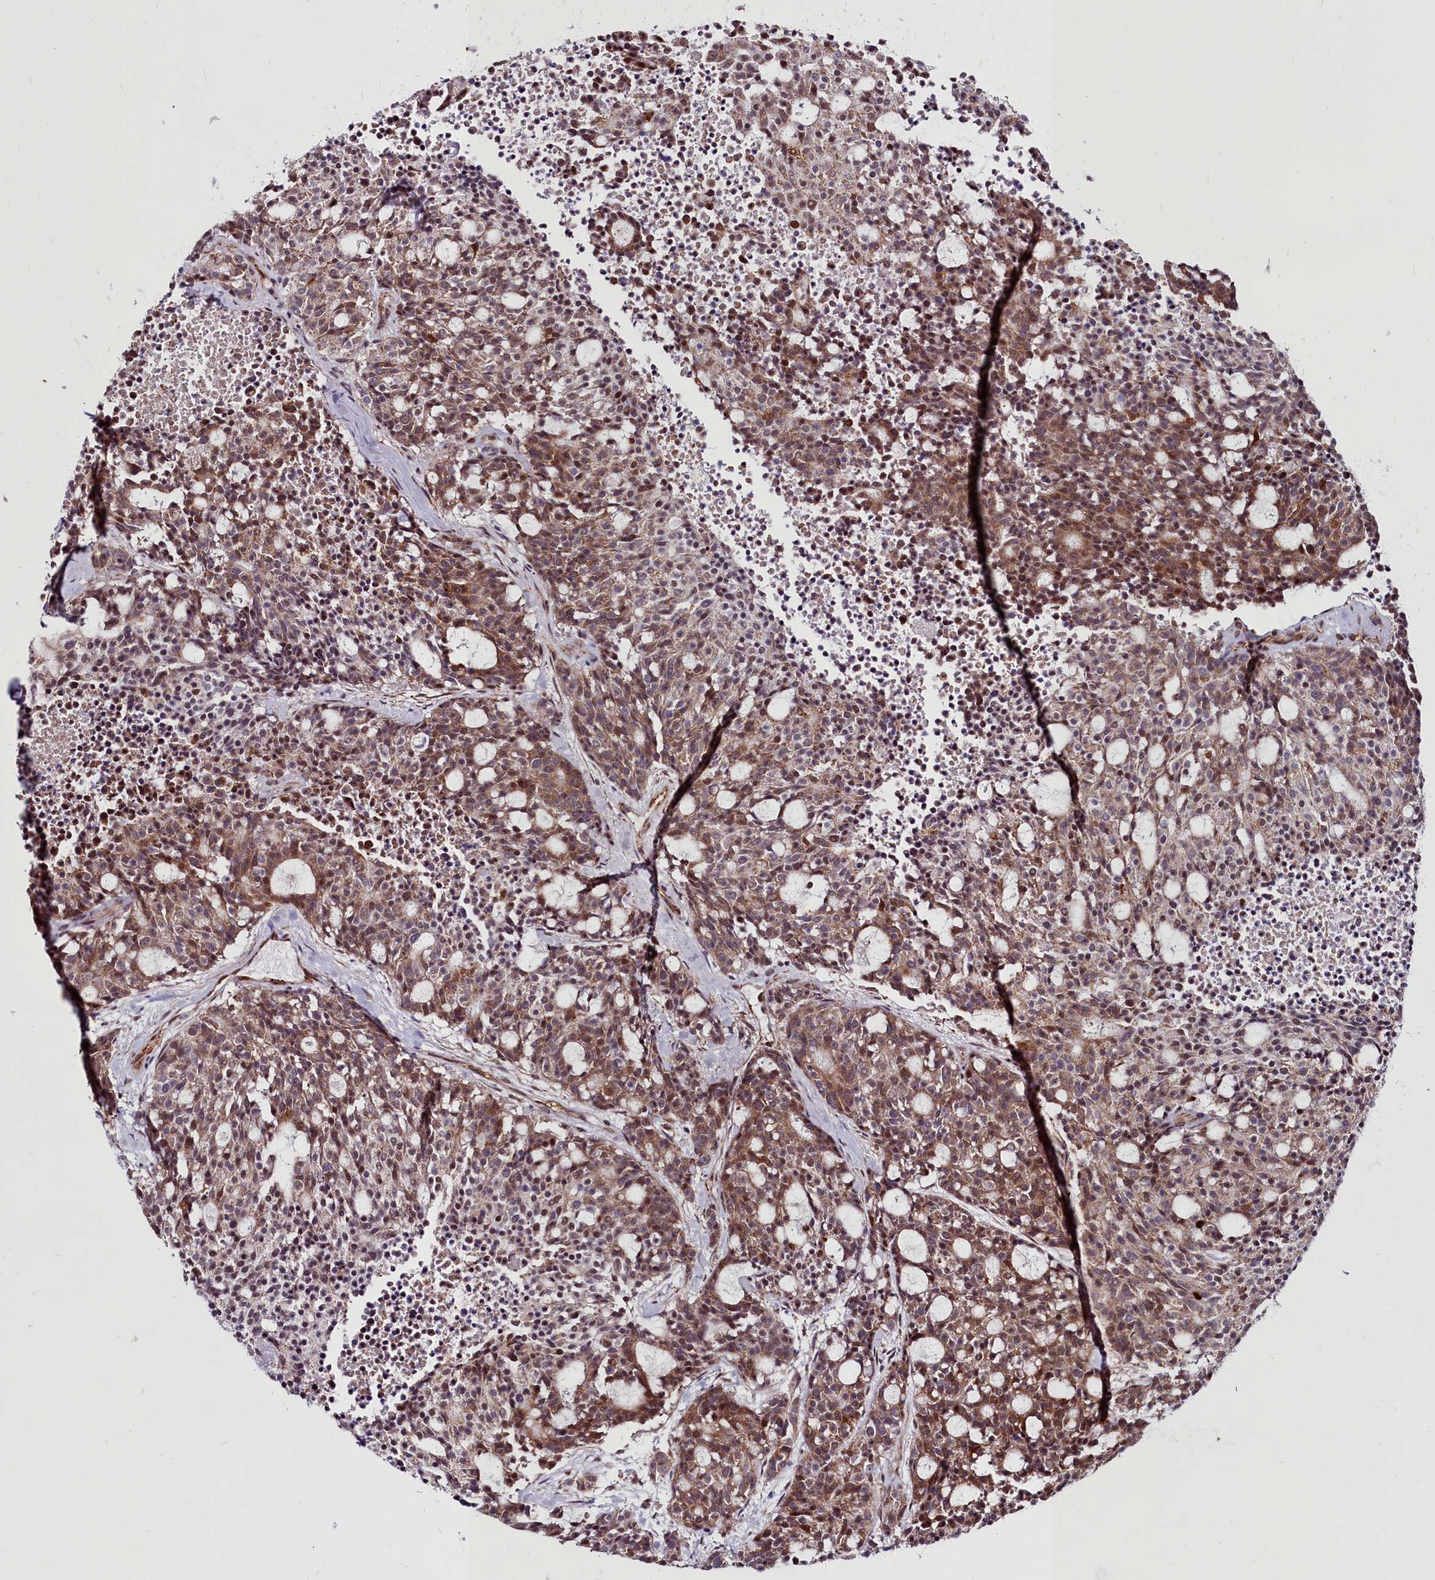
{"staining": {"intensity": "moderate", "quantity": ">75%", "location": "cytoplasmic/membranous,nuclear"}, "tissue": "carcinoid", "cell_type": "Tumor cells", "image_type": "cancer", "snomed": [{"axis": "morphology", "description": "Carcinoid, malignant, NOS"}, {"axis": "topography", "description": "Pancreas"}], "caption": "Carcinoid stained with DAB immunohistochemistry (IHC) displays medium levels of moderate cytoplasmic/membranous and nuclear expression in about >75% of tumor cells.", "gene": "CLK3", "patient": {"sex": "female", "age": 54}}